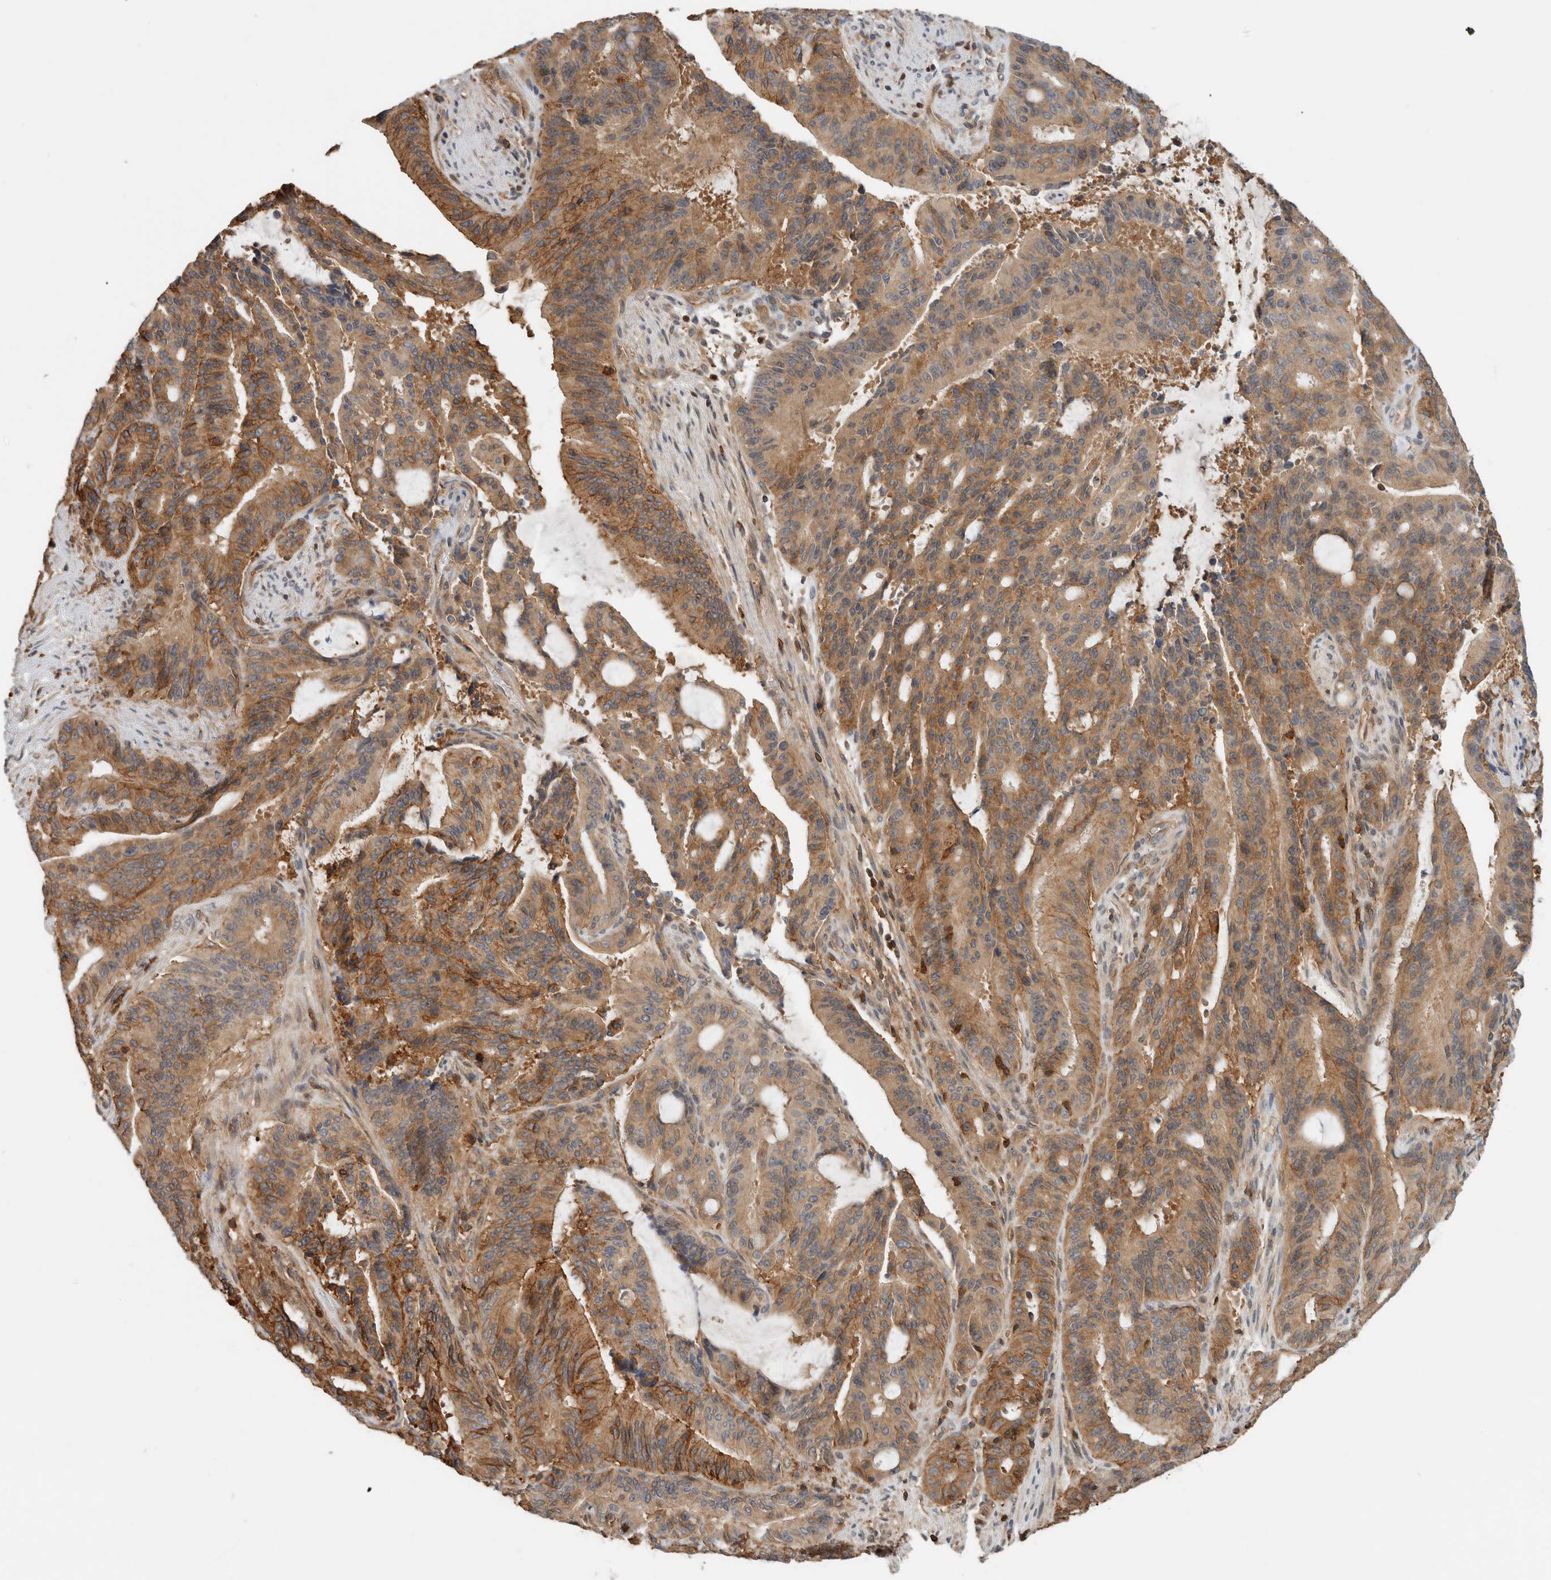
{"staining": {"intensity": "moderate", "quantity": ">75%", "location": "cytoplasmic/membranous"}, "tissue": "liver cancer", "cell_type": "Tumor cells", "image_type": "cancer", "snomed": [{"axis": "morphology", "description": "Normal tissue, NOS"}, {"axis": "morphology", "description": "Cholangiocarcinoma"}, {"axis": "topography", "description": "Liver"}, {"axis": "topography", "description": "Peripheral nerve tissue"}], "caption": "Liver cancer stained for a protein (brown) exhibits moderate cytoplasmic/membranous positive expression in about >75% of tumor cells.", "gene": "PFDN4", "patient": {"sex": "female", "age": 73}}